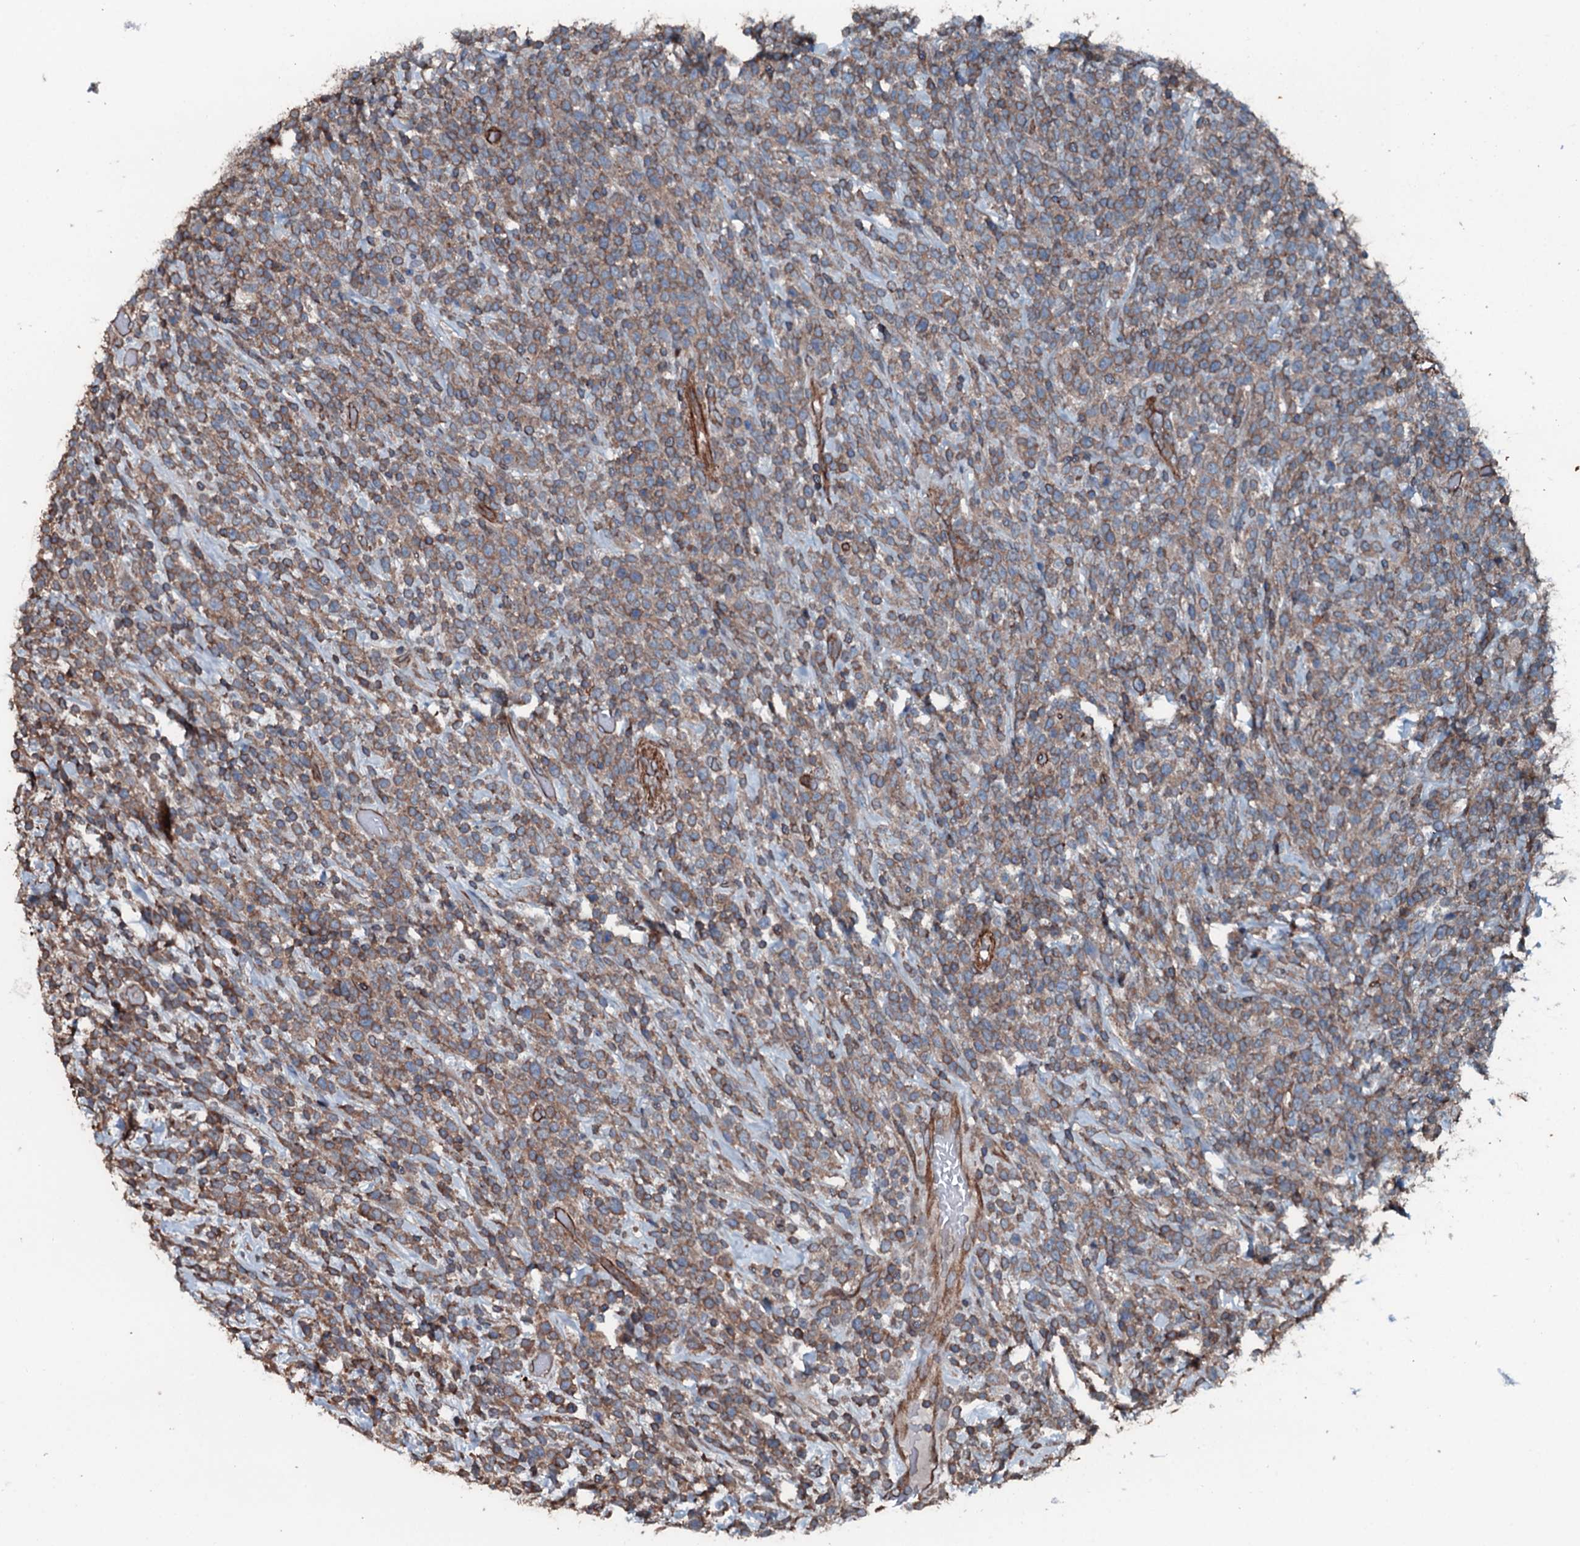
{"staining": {"intensity": "weak", "quantity": ">75%", "location": "cytoplasmic/membranous"}, "tissue": "lymphoma", "cell_type": "Tumor cells", "image_type": "cancer", "snomed": [{"axis": "morphology", "description": "Malignant lymphoma, non-Hodgkin's type, High grade"}, {"axis": "topography", "description": "Colon"}], "caption": "About >75% of tumor cells in lymphoma show weak cytoplasmic/membranous protein positivity as visualized by brown immunohistochemical staining.", "gene": "SLC25A38", "patient": {"sex": "female", "age": 53}}